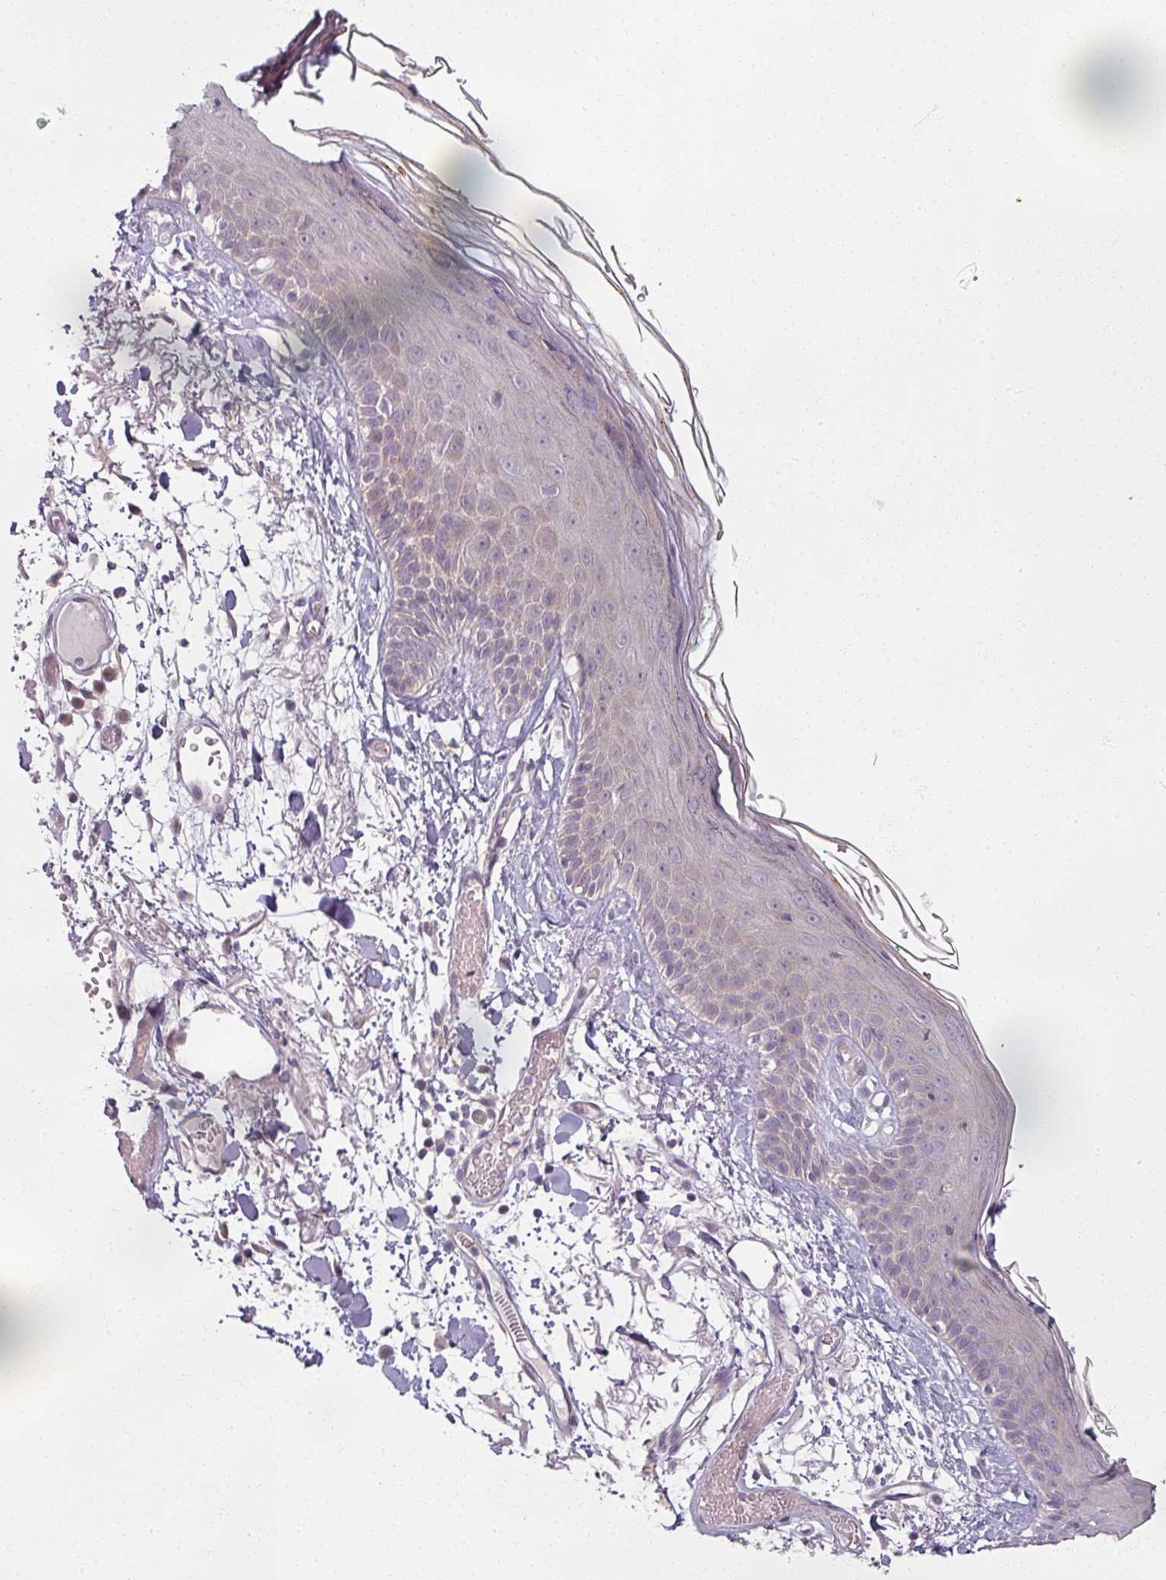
{"staining": {"intensity": "negative", "quantity": "none", "location": "none"}, "tissue": "skin", "cell_type": "Fibroblasts", "image_type": "normal", "snomed": [{"axis": "morphology", "description": "Normal tissue, NOS"}, {"axis": "topography", "description": "Skin"}], "caption": "The immunohistochemistry (IHC) photomicrograph has no significant expression in fibroblasts of skin. Brightfield microscopy of immunohistochemistry (IHC) stained with DAB (3,3'-diaminobenzidine) (brown) and hematoxylin (blue), captured at high magnification.", "gene": "MYMK", "patient": {"sex": "male", "age": 79}}